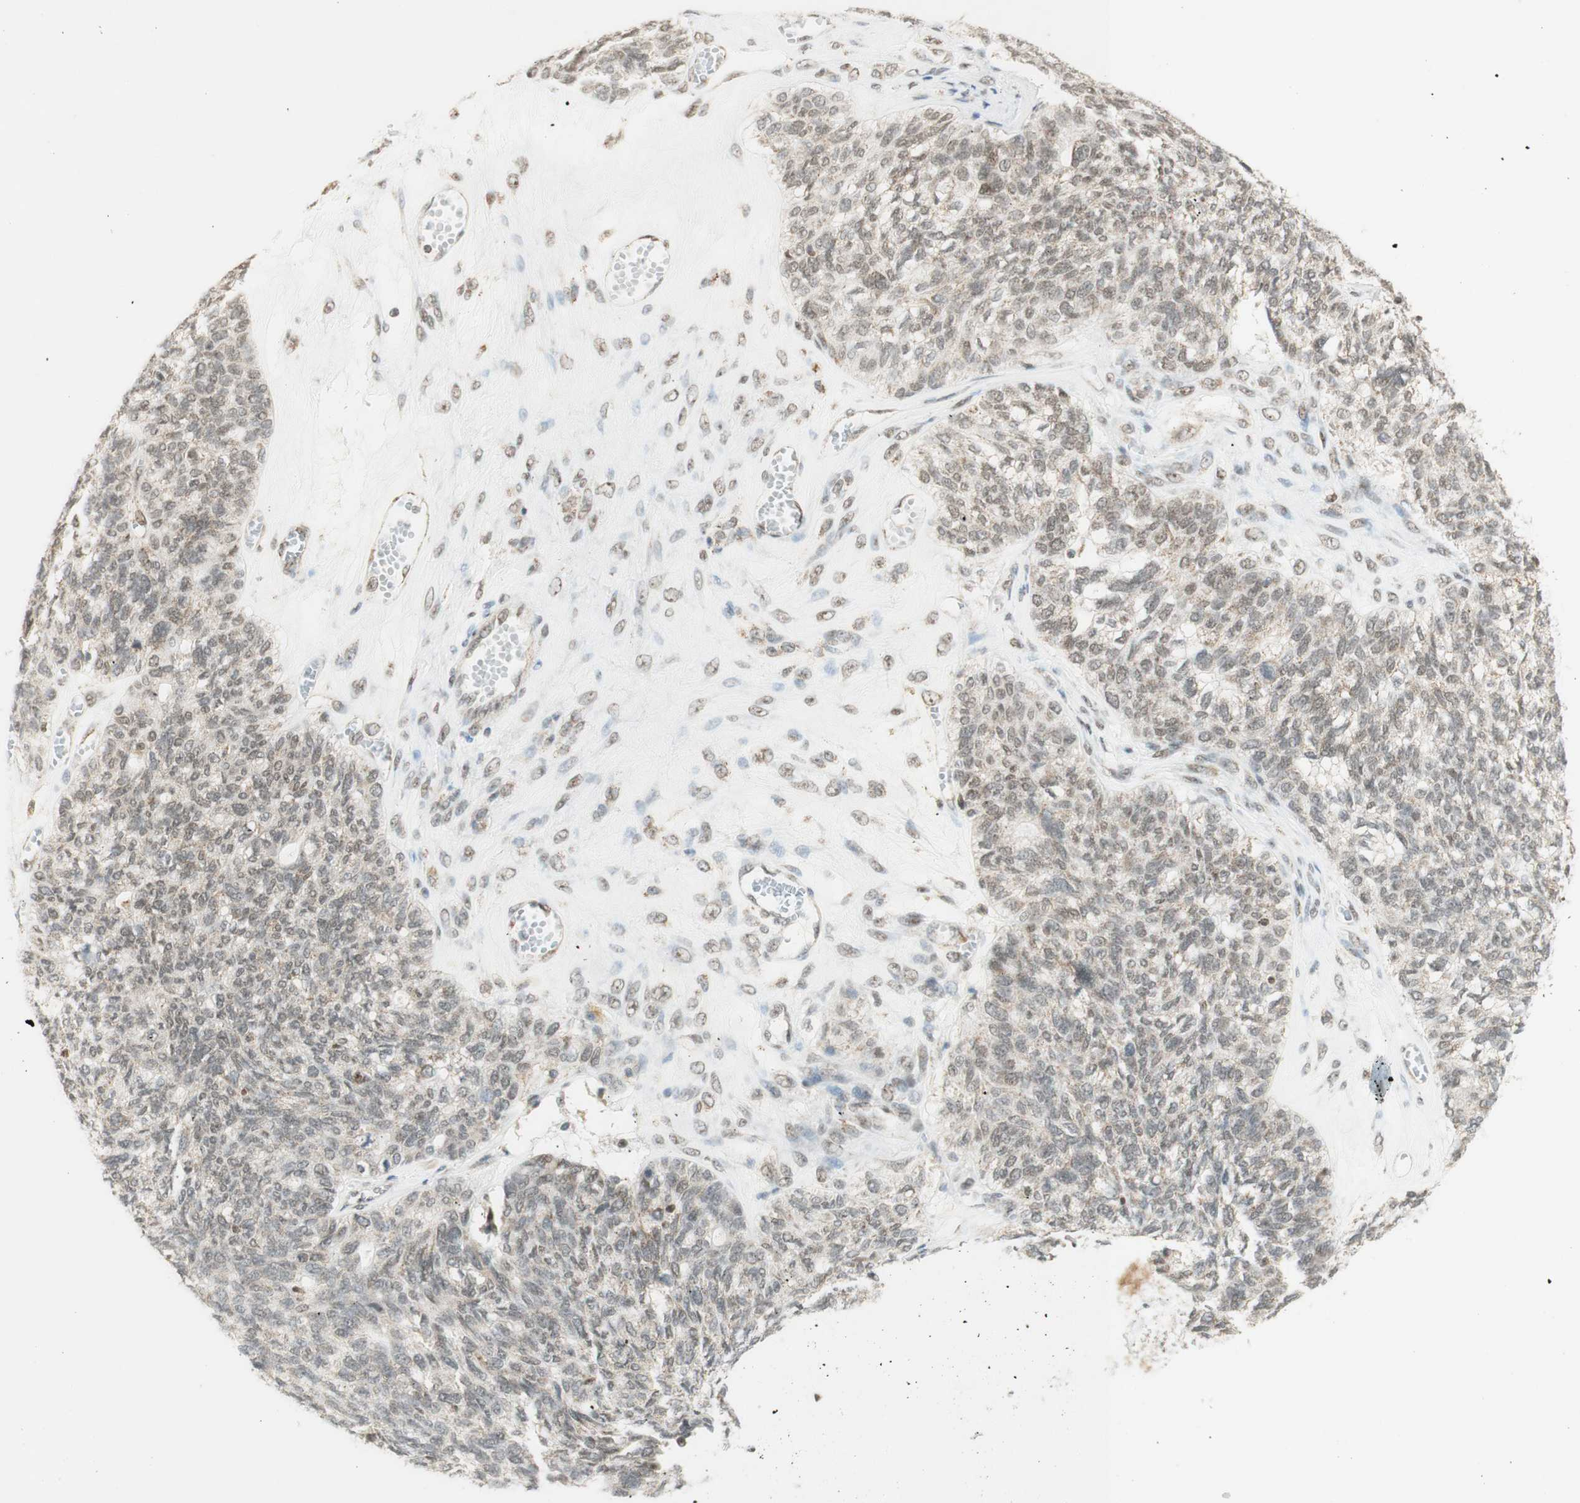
{"staining": {"intensity": "weak", "quantity": "25%-75%", "location": "nuclear"}, "tissue": "ovarian cancer", "cell_type": "Tumor cells", "image_type": "cancer", "snomed": [{"axis": "morphology", "description": "Cystadenocarcinoma, serous, NOS"}, {"axis": "topography", "description": "Ovary"}], "caption": "An immunohistochemistry image of neoplastic tissue is shown. Protein staining in brown labels weak nuclear positivity in ovarian serous cystadenocarcinoma within tumor cells. (DAB IHC with brightfield microscopy, high magnification).", "gene": "ZNF782", "patient": {"sex": "female", "age": 79}}